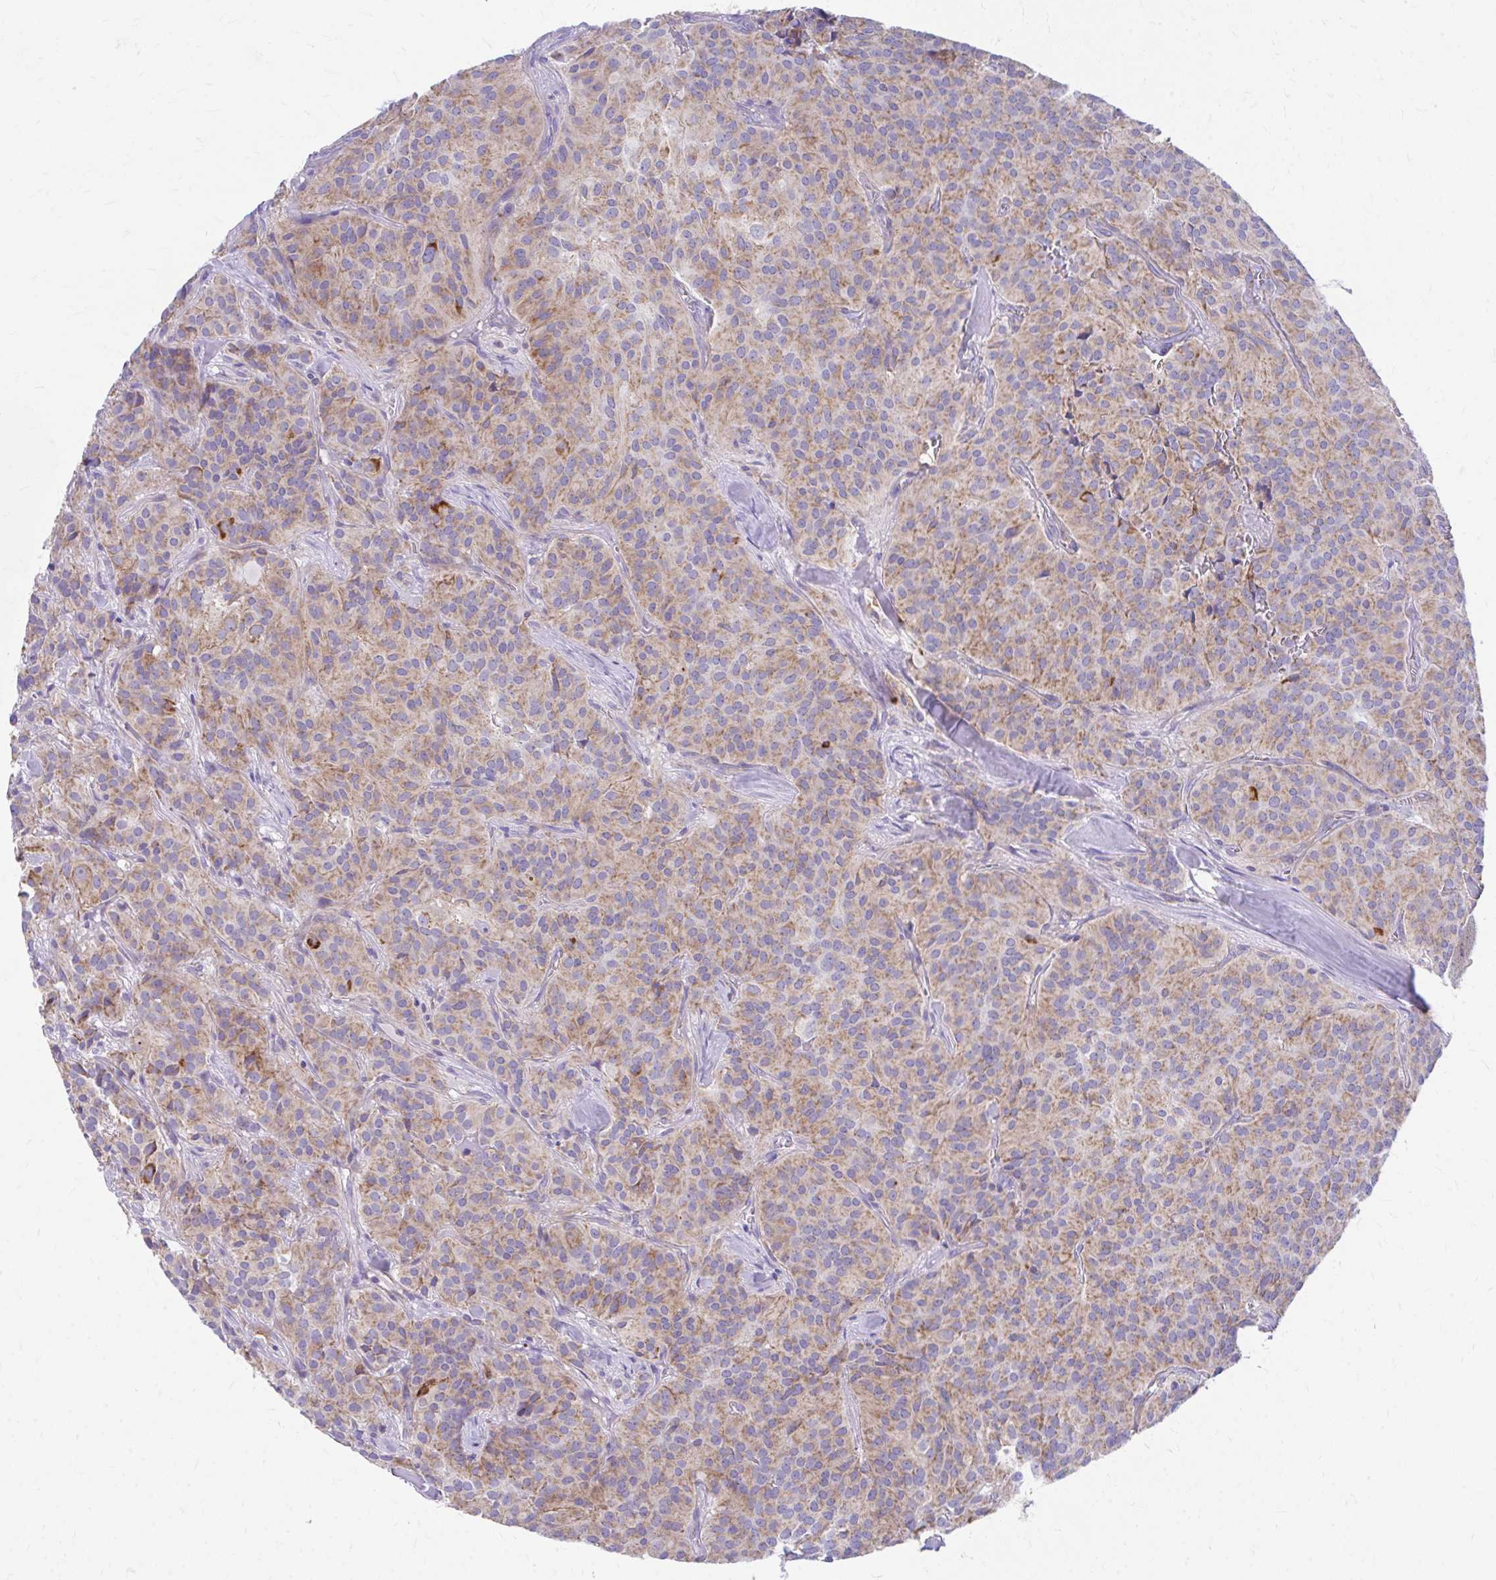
{"staining": {"intensity": "moderate", "quantity": ">75%", "location": "cytoplasmic/membranous"}, "tissue": "glioma", "cell_type": "Tumor cells", "image_type": "cancer", "snomed": [{"axis": "morphology", "description": "Glioma, malignant, Low grade"}, {"axis": "topography", "description": "Brain"}], "caption": "Human malignant glioma (low-grade) stained with a brown dye exhibits moderate cytoplasmic/membranous positive positivity in about >75% of tumor cells.", "gene": "MRPL19", "patient": {"sex": "male", "age": 42}}